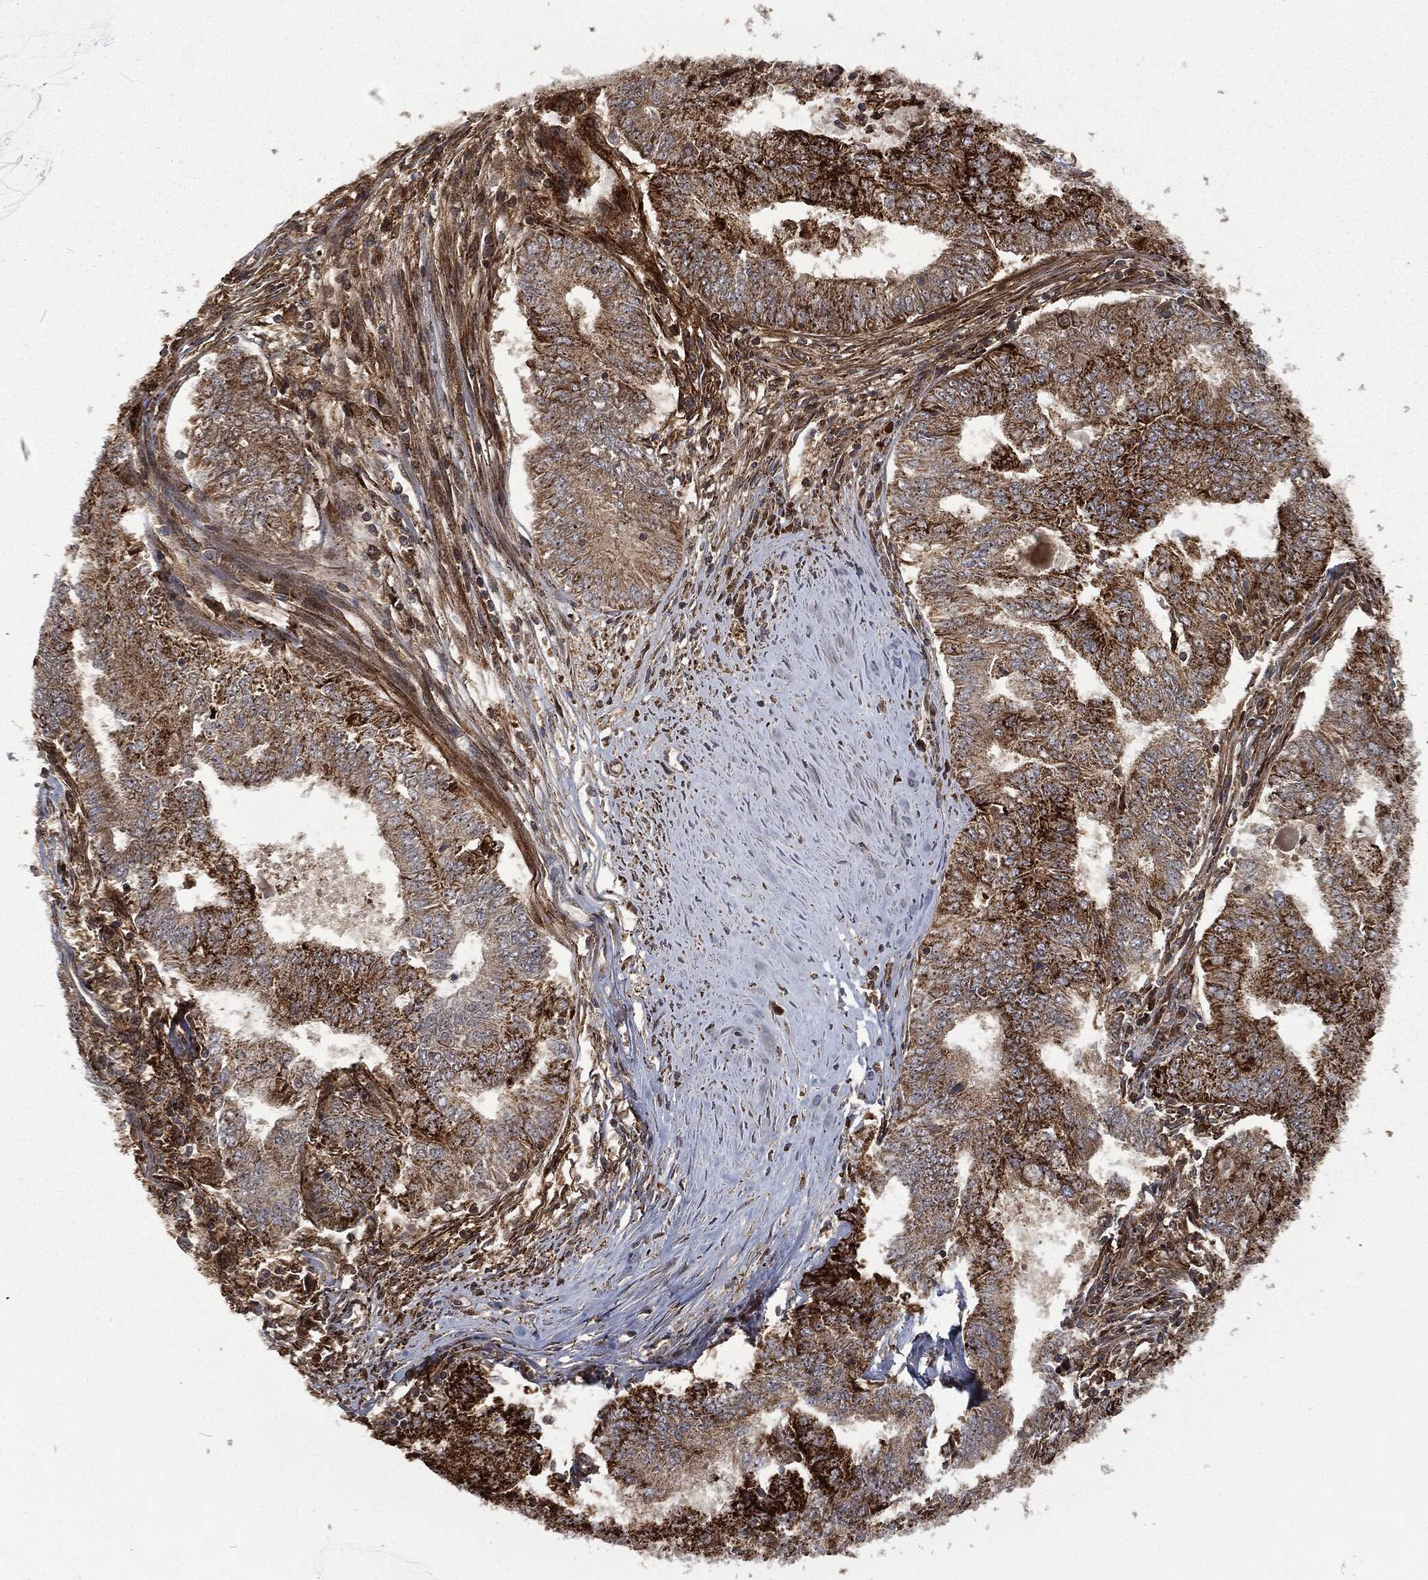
{"staining": {"intensity": "strong", "quantity": ">75%", "location": "cytoplasmic/membranous"}, "tissue": "endometrial cancer", "cell_type": "Tumor cells", "image_type": "cancer", "snomed": [{"axis": "morphology", "description": "Adenocarcinoma, NOS"}, {"axis": "topography", "description": "Endometrium"}], "caption": "Immunohistochemistry (IHC) of endometrial cancer (adenocarcinoma) displays high levels of strong cytoplasmic/membranous expression in approximately >75% of tumor cells.", "gene": "RFTN1", "patient": {"sex": "female", "age": 62}}